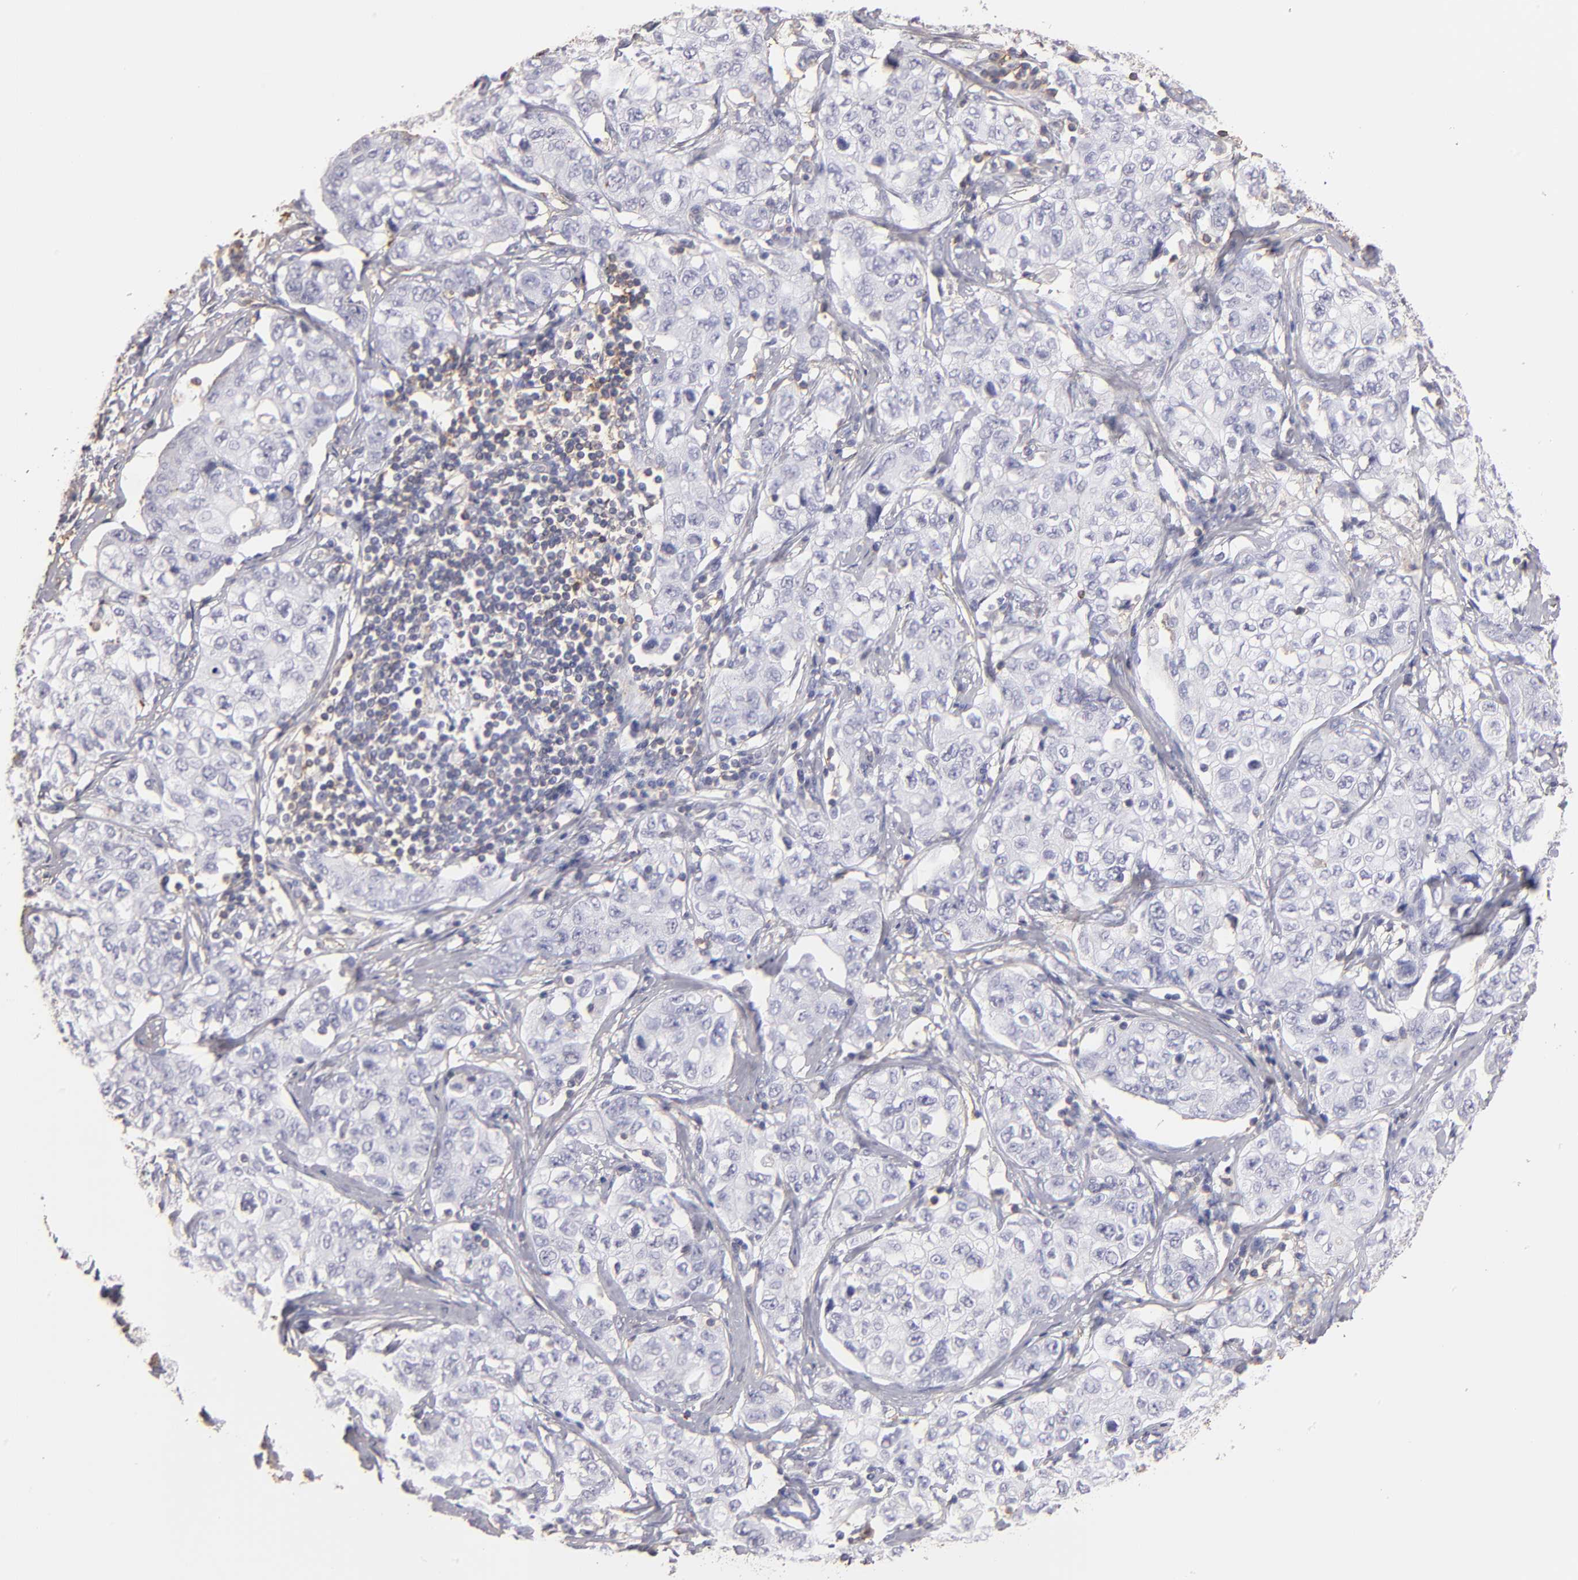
{"staining": {"intensity": "negative", "quantity": "none", "location": "none"}, "tissue": "stomach cancer", "cell_type": "Tumor cells", "image_type": "cancer", "snomed": [{"axis": "morphology", "description": "Adenocarcinoma, NOS"}, {"axis": "topography", "description": "Stomach"}], "caption": "This is an immunohistochemistry (IHC) histopathology image of stomach cancer (adenocarcinoma). There is no expression in tumor cells.", "gene": "ABCB1", "patient": {"sex": "male", "age": 48}}